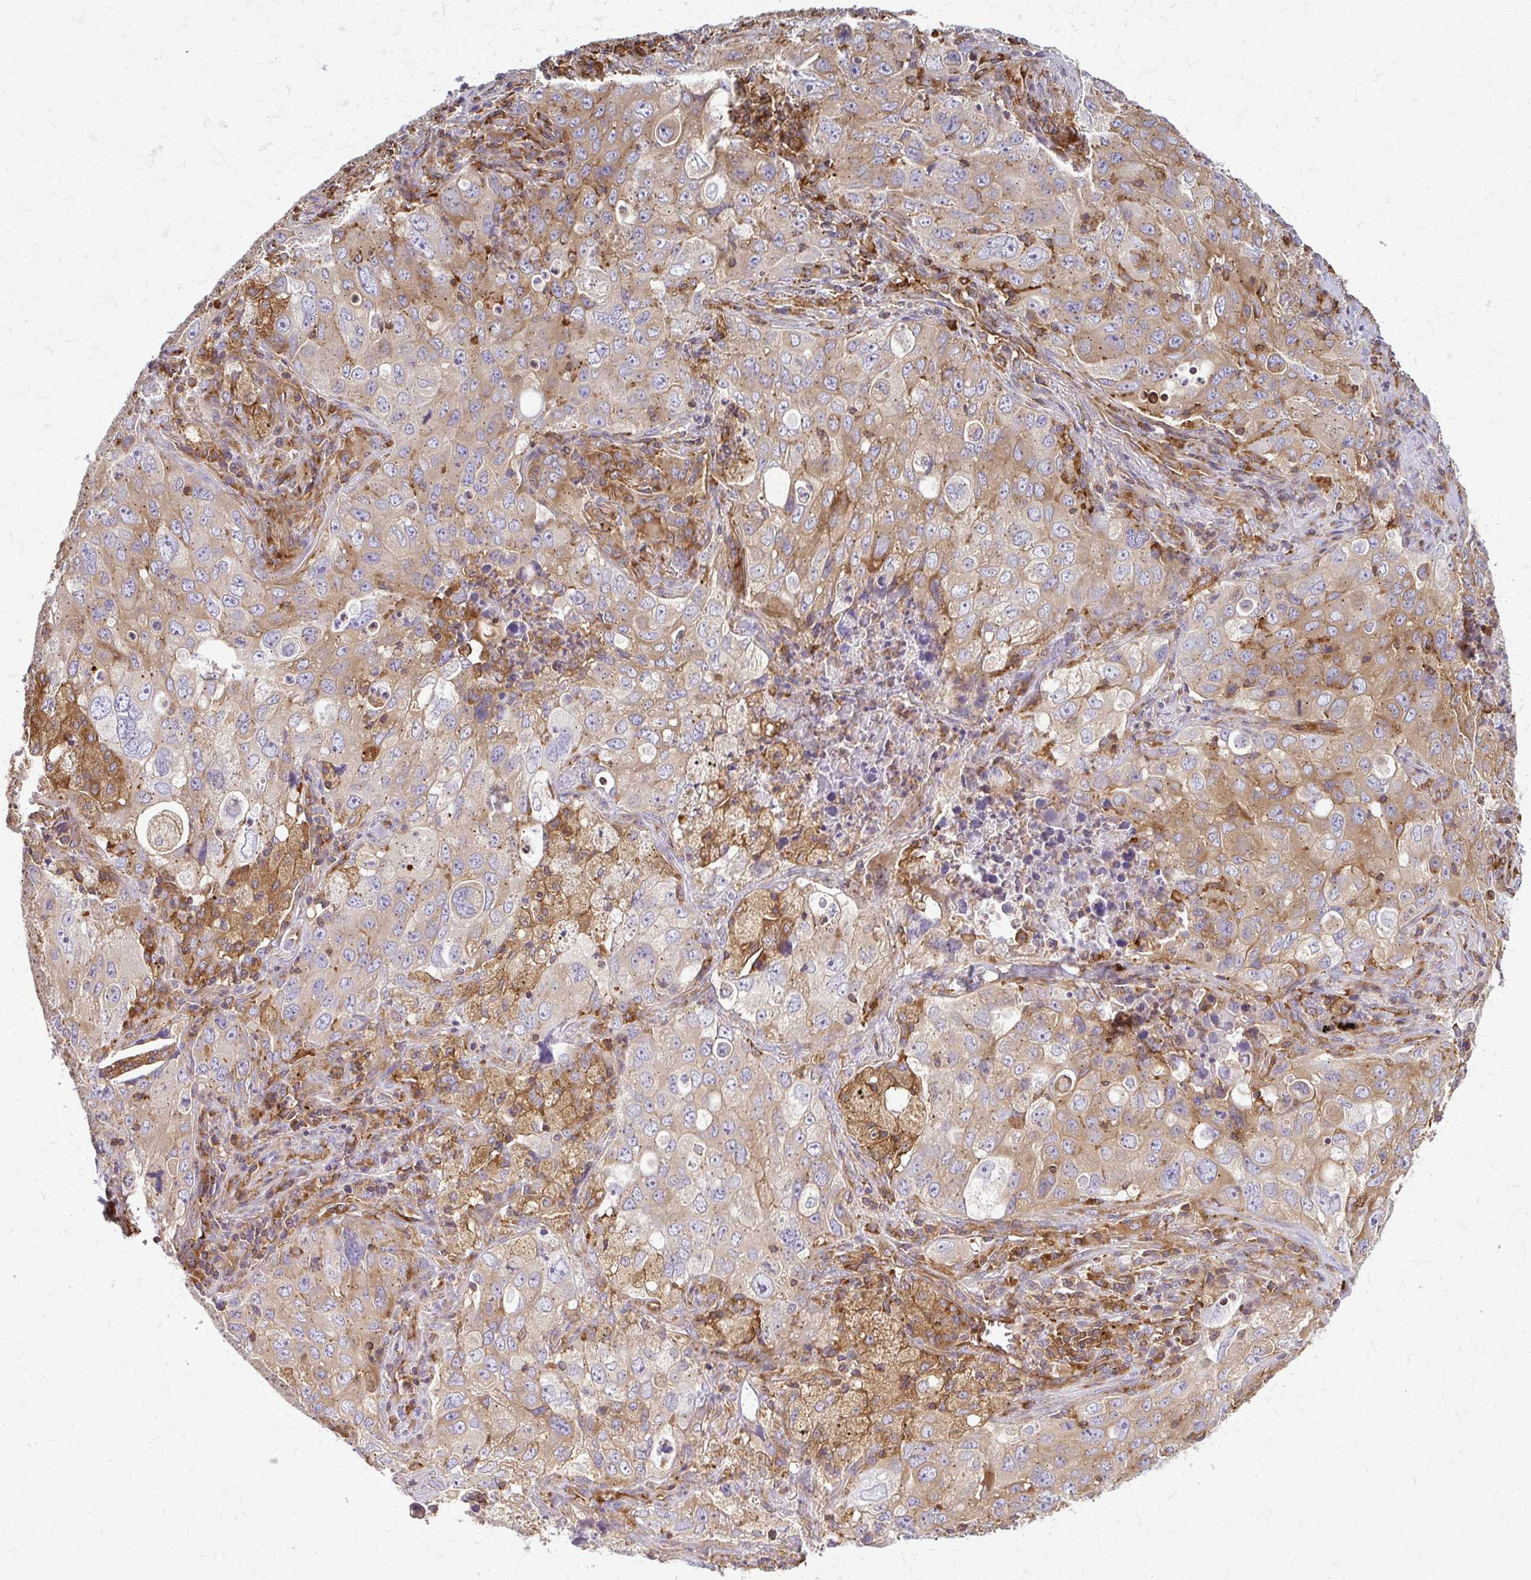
{"staining": {"intensity": "moderate", "quantity": ">75%", "location": "cytoplasmic/membranous"}, "tissue": "lung cancer", "cell_type": "Tumor cells", "image_type": "cancer", "snomed": [{"axis": "morphology", "description": "Adenocarcinoma, NOS"}, {"axis": "morphology", "description": "Adenocarcinoma, metastatic, NOS"}, {"axis": "topography", "description": "Lymph node"}, {"axis": "topography", "description": "Lung"}], "caption": "Protein staining of lung metastatic adenocarcinoma tissue exhibits moderate cytoplasmic/membranous staining in approximately >75% of tumor cells.", "gene": "WASF2", "patient": {"sex": "female", "age": 42}}